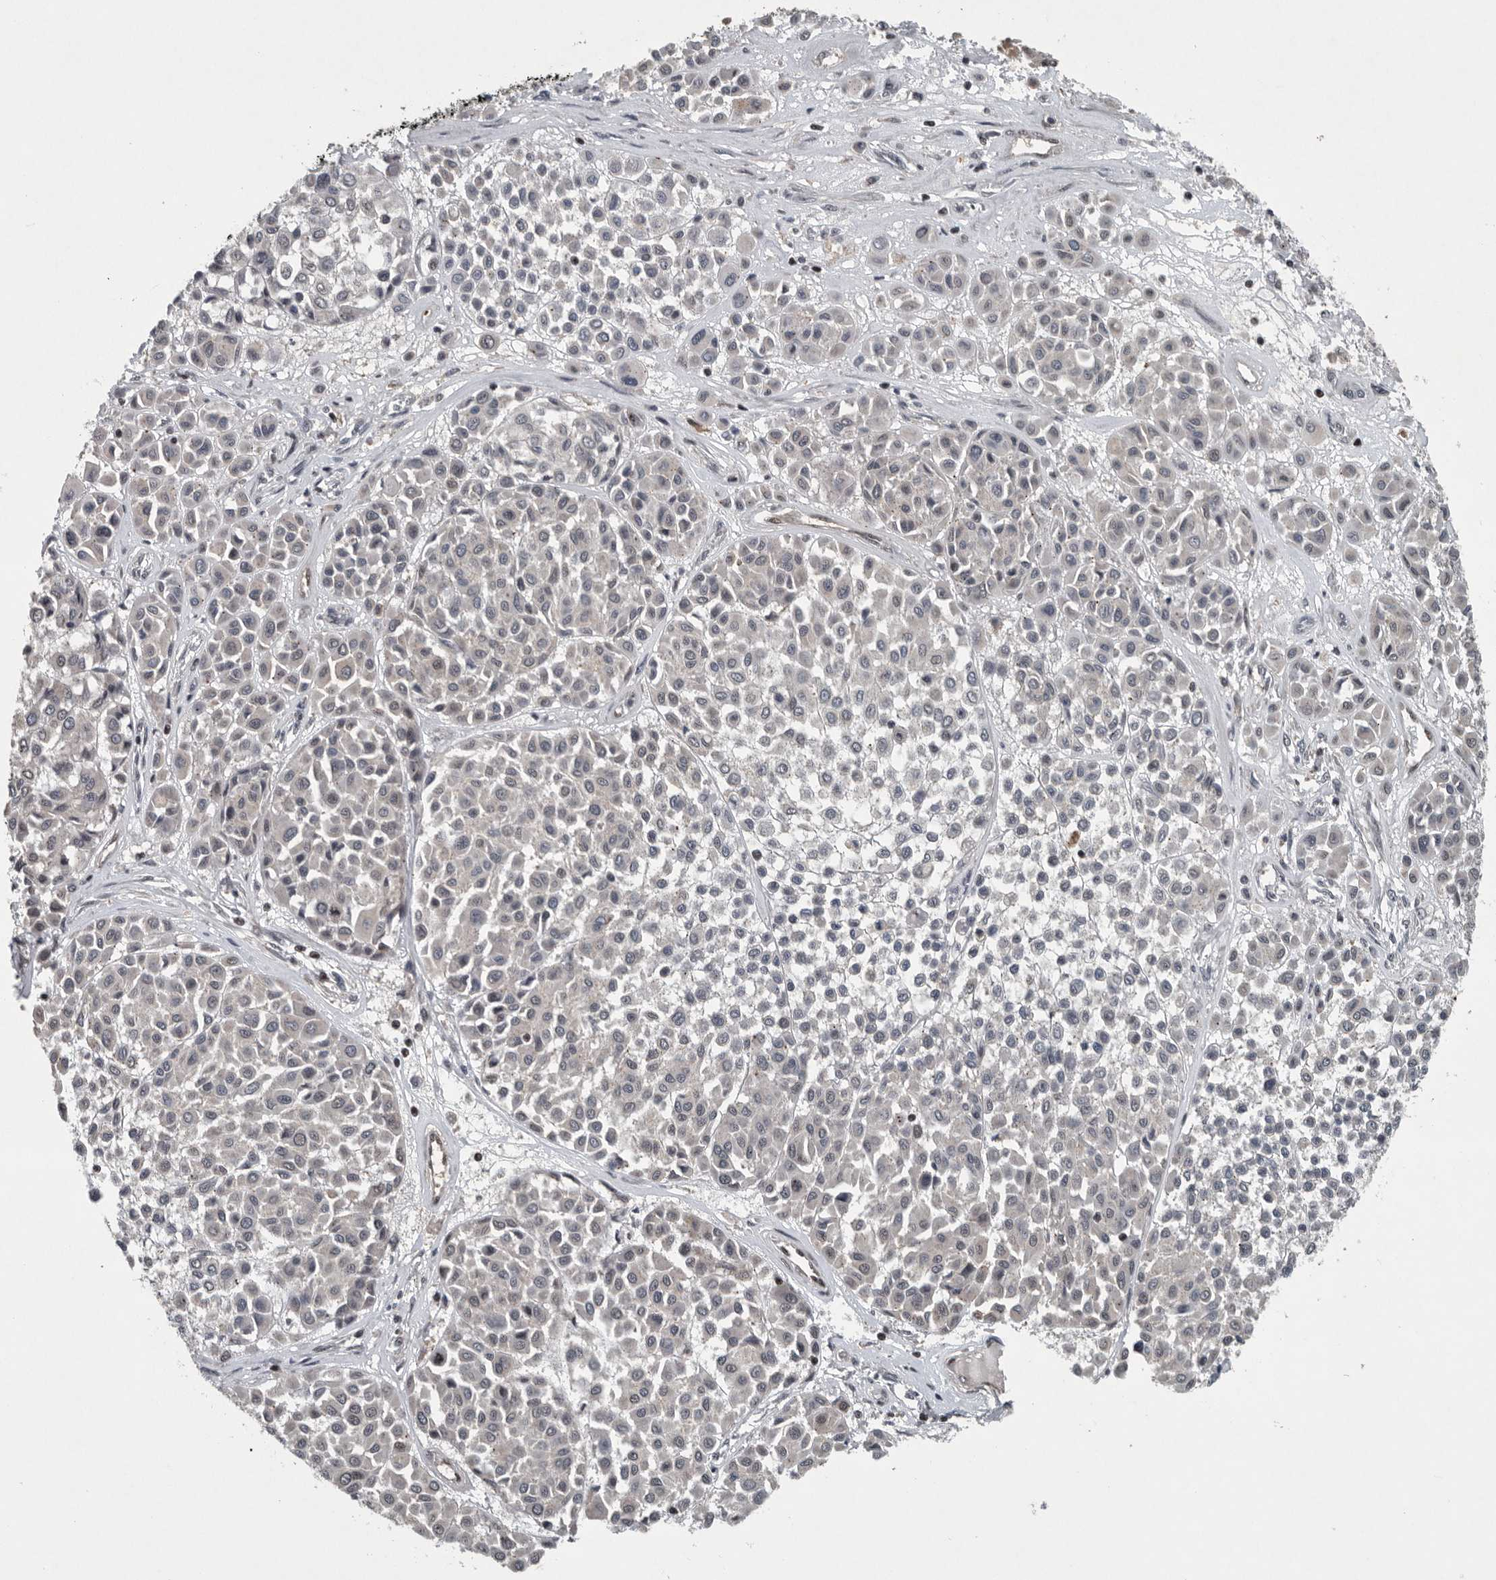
{"staining": {"intensity": "negative", "quantity": "none", "location": "none"}, "tissue": "melanoma", "cell_type": "Tumor cells", "image_type": "cancer", "snomed": [{"axis": "morphology", "description": "Malignant melanoma, Metastatic site"}, {"axis": "topography", "description": "Soft tissue"}], "caption": "Micrograph shows no protein positivity in tumor cells of malignant melanoma (metastatic site) tissue.", "gene": "SENP7", "patient": {"sex": "male", "age": 41}}